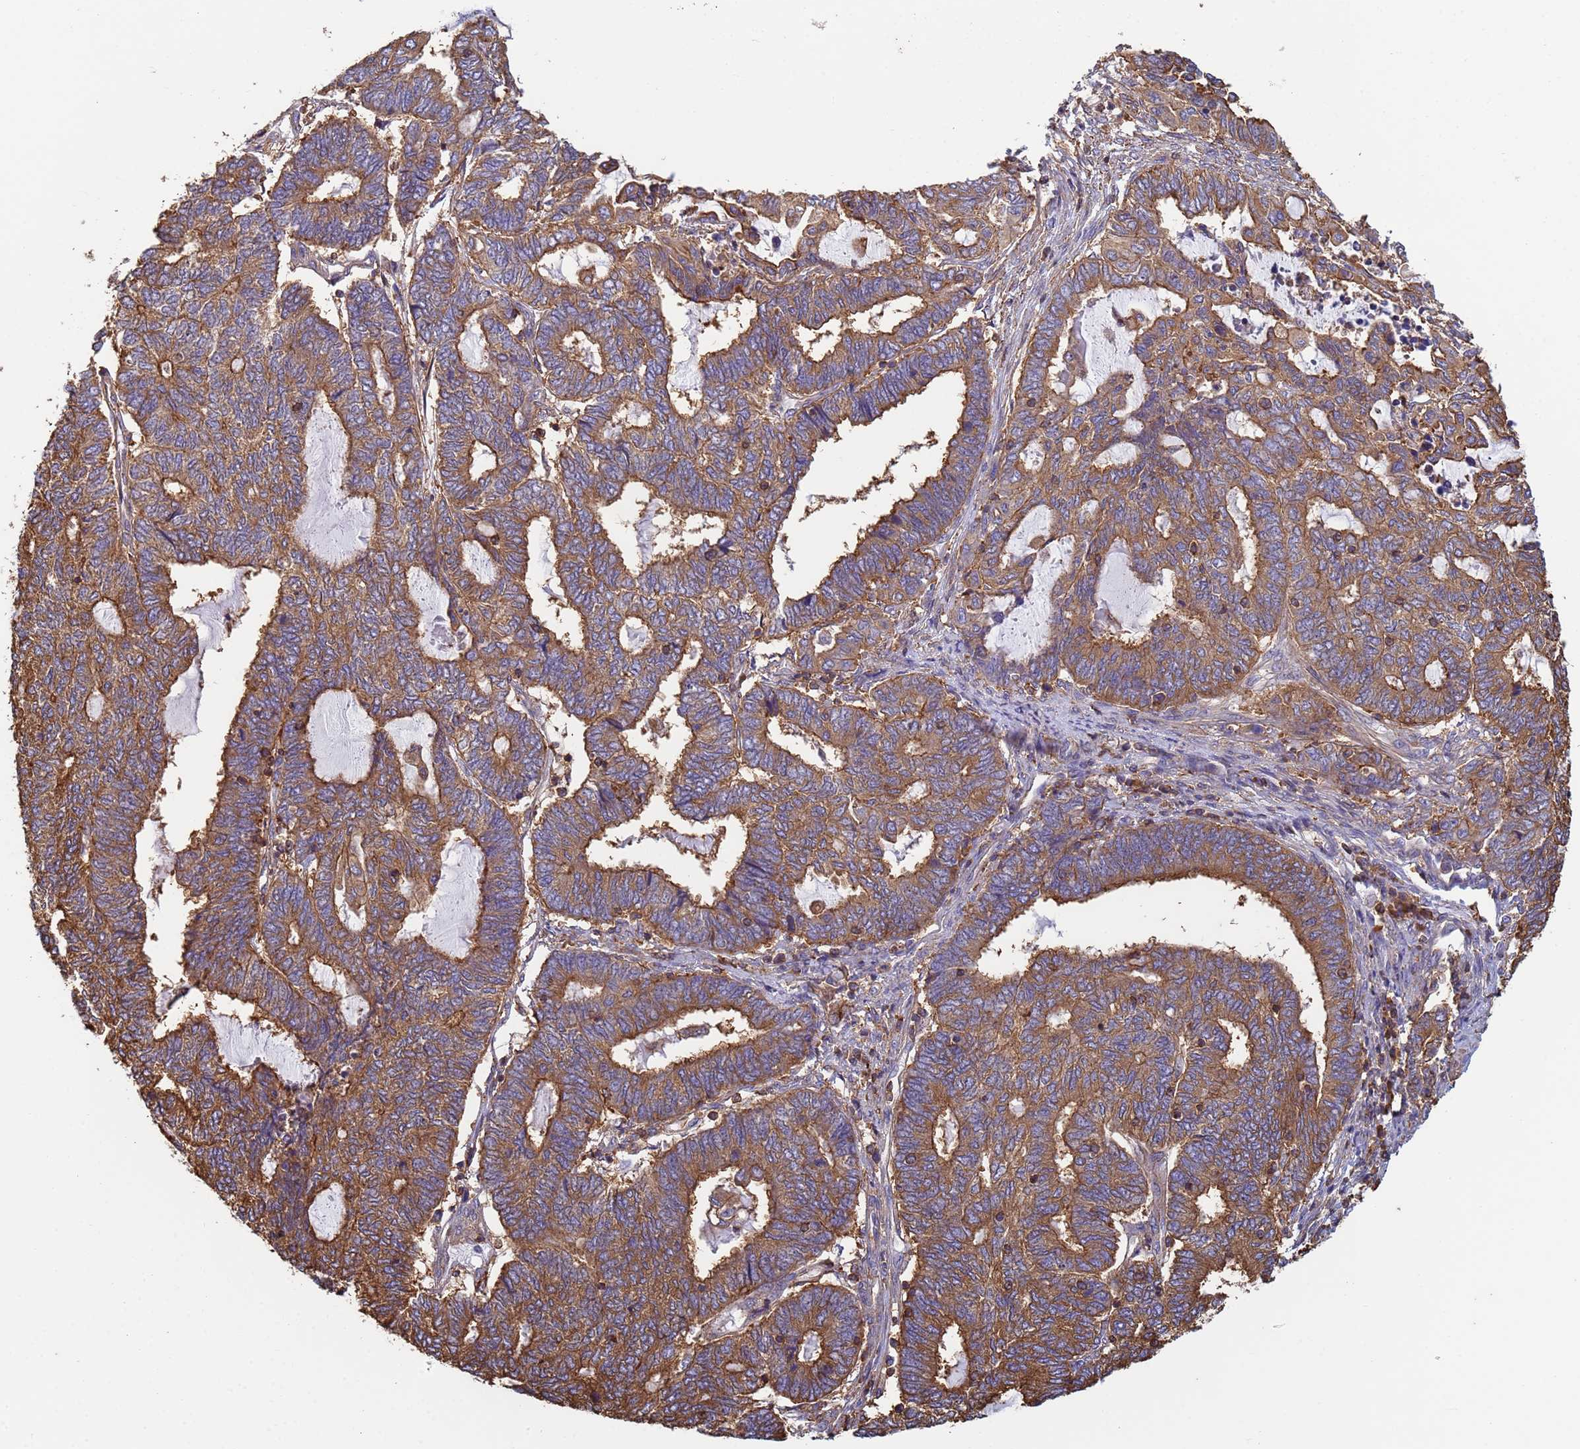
{"staining": {"intensity": "moderate", "quantity": ">75%", "location": "cytoplasmic/membranous"}, "tissue": "endometrial cancer", "cell_type": "Tumor cells", "image_type": "cancer", "snomed": [{"axis": "morphology", "description": "Adenocarcinoma, NOS"}, {"axis": "topography", "description": "Uterus"}, {"axis": "topography", "description": "Endometrium"}], "caption": "The histopathology image reveals immunohistochemical staining of adenocarcinoma (endometrial). There is moderate cytoplasmic/membranous positivity is identified in approximately >75% of tumor cells.", "gene": "ZNG1B", "patient": {"sex": "female", "age": 70}}